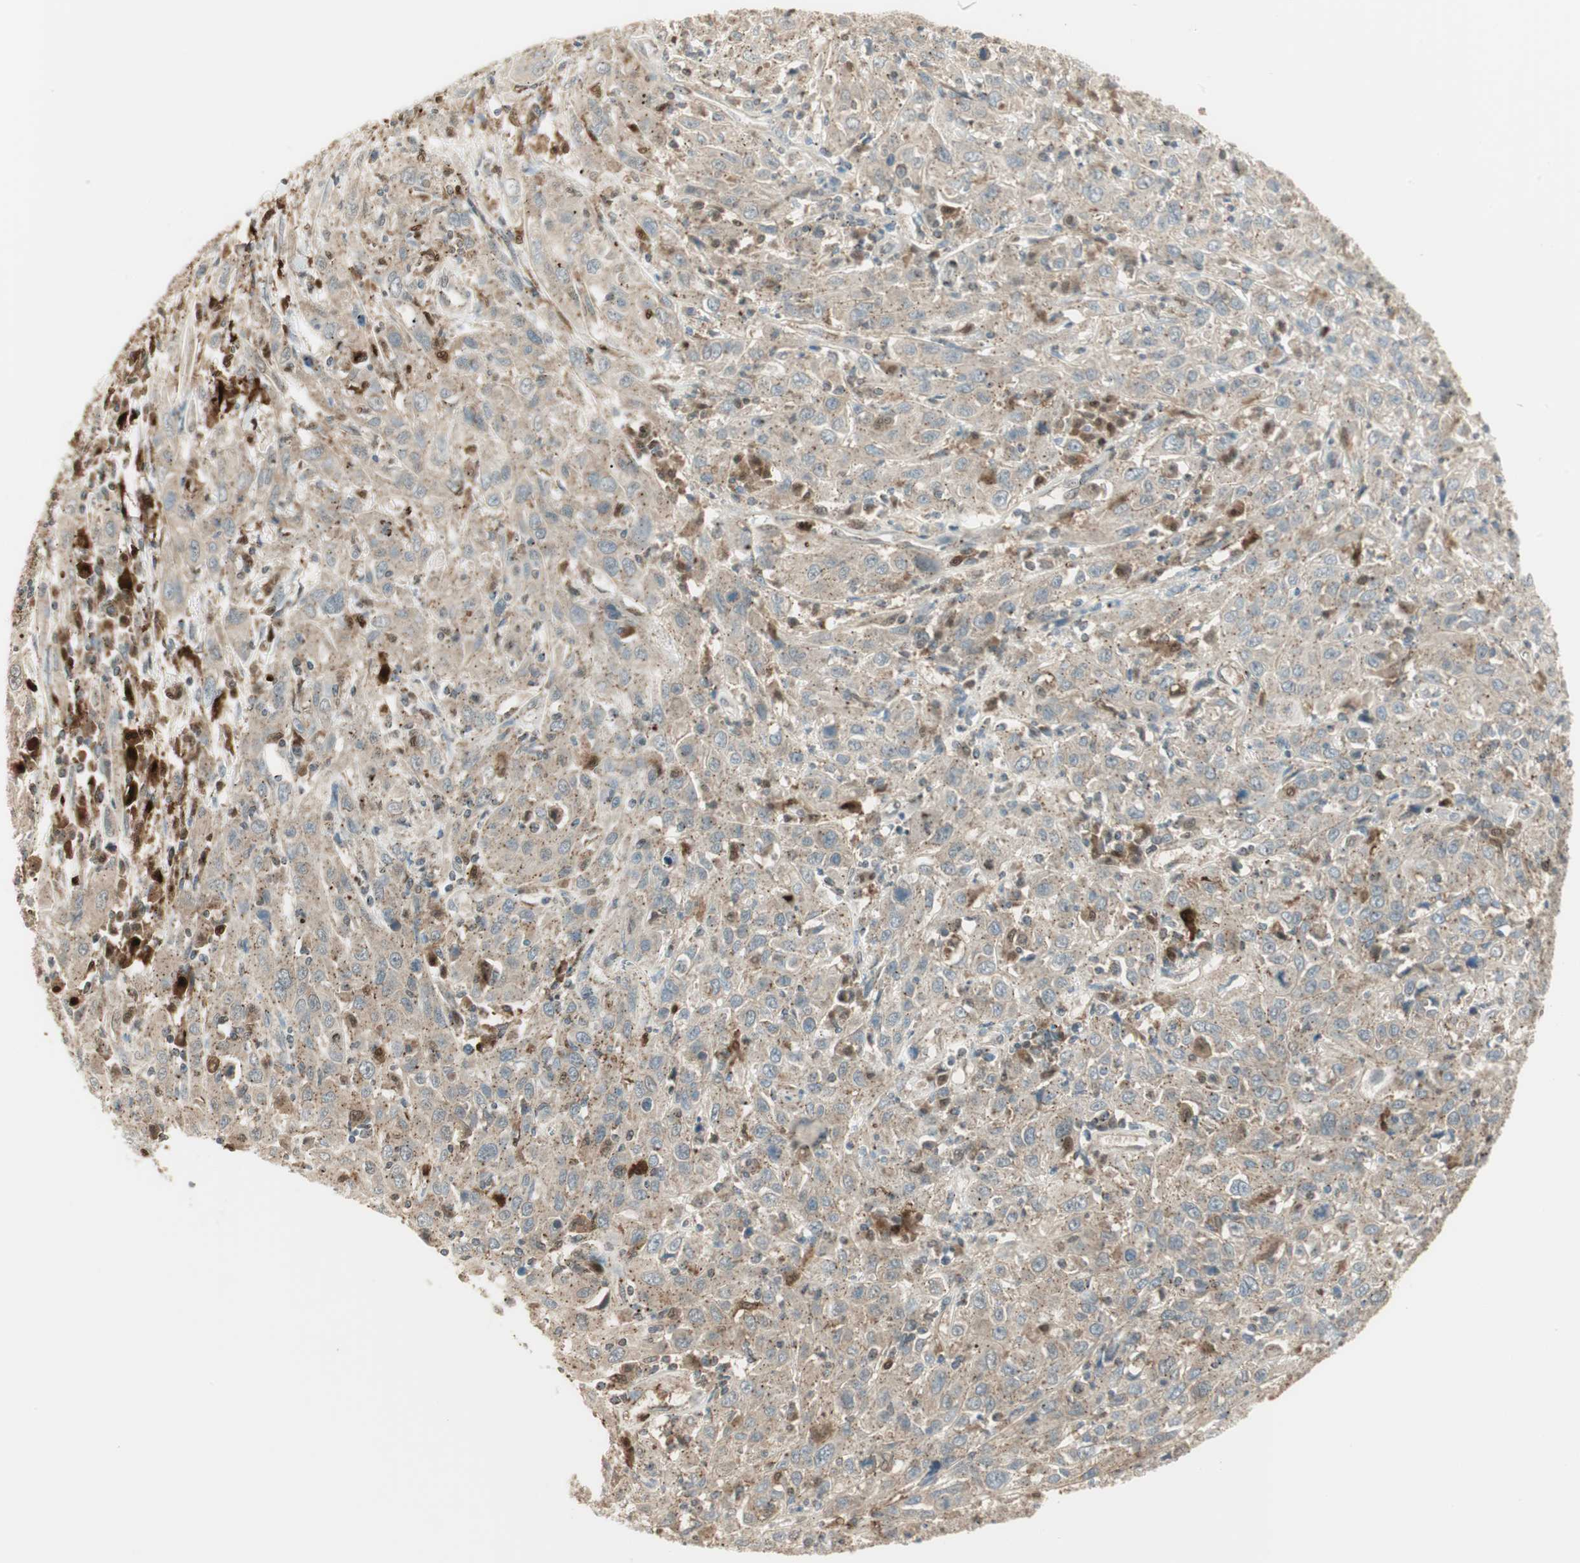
{"staining": {"intensity": "weak", "quantity": ">75%", "location": "cytoplasmic/membranous"}, "tissue": "cervical cancer", "cell_type": "Tumor cells", "image_type": "cancer", "snomed": [{"axis": "morphology", "description": "Squamous cell carcinoma, NOS"}, {"axis": "topography", "description": "Cervix"}], "caption": "Squamous cell carcinoma (cervical) stained with immunohistochemistry (IHC) demonstrates weak cytoplasmic/membranous staining in about >75% of tumor cells.", "gene": "LTA4H", "patient": {"sex": "female", "age": 46}}